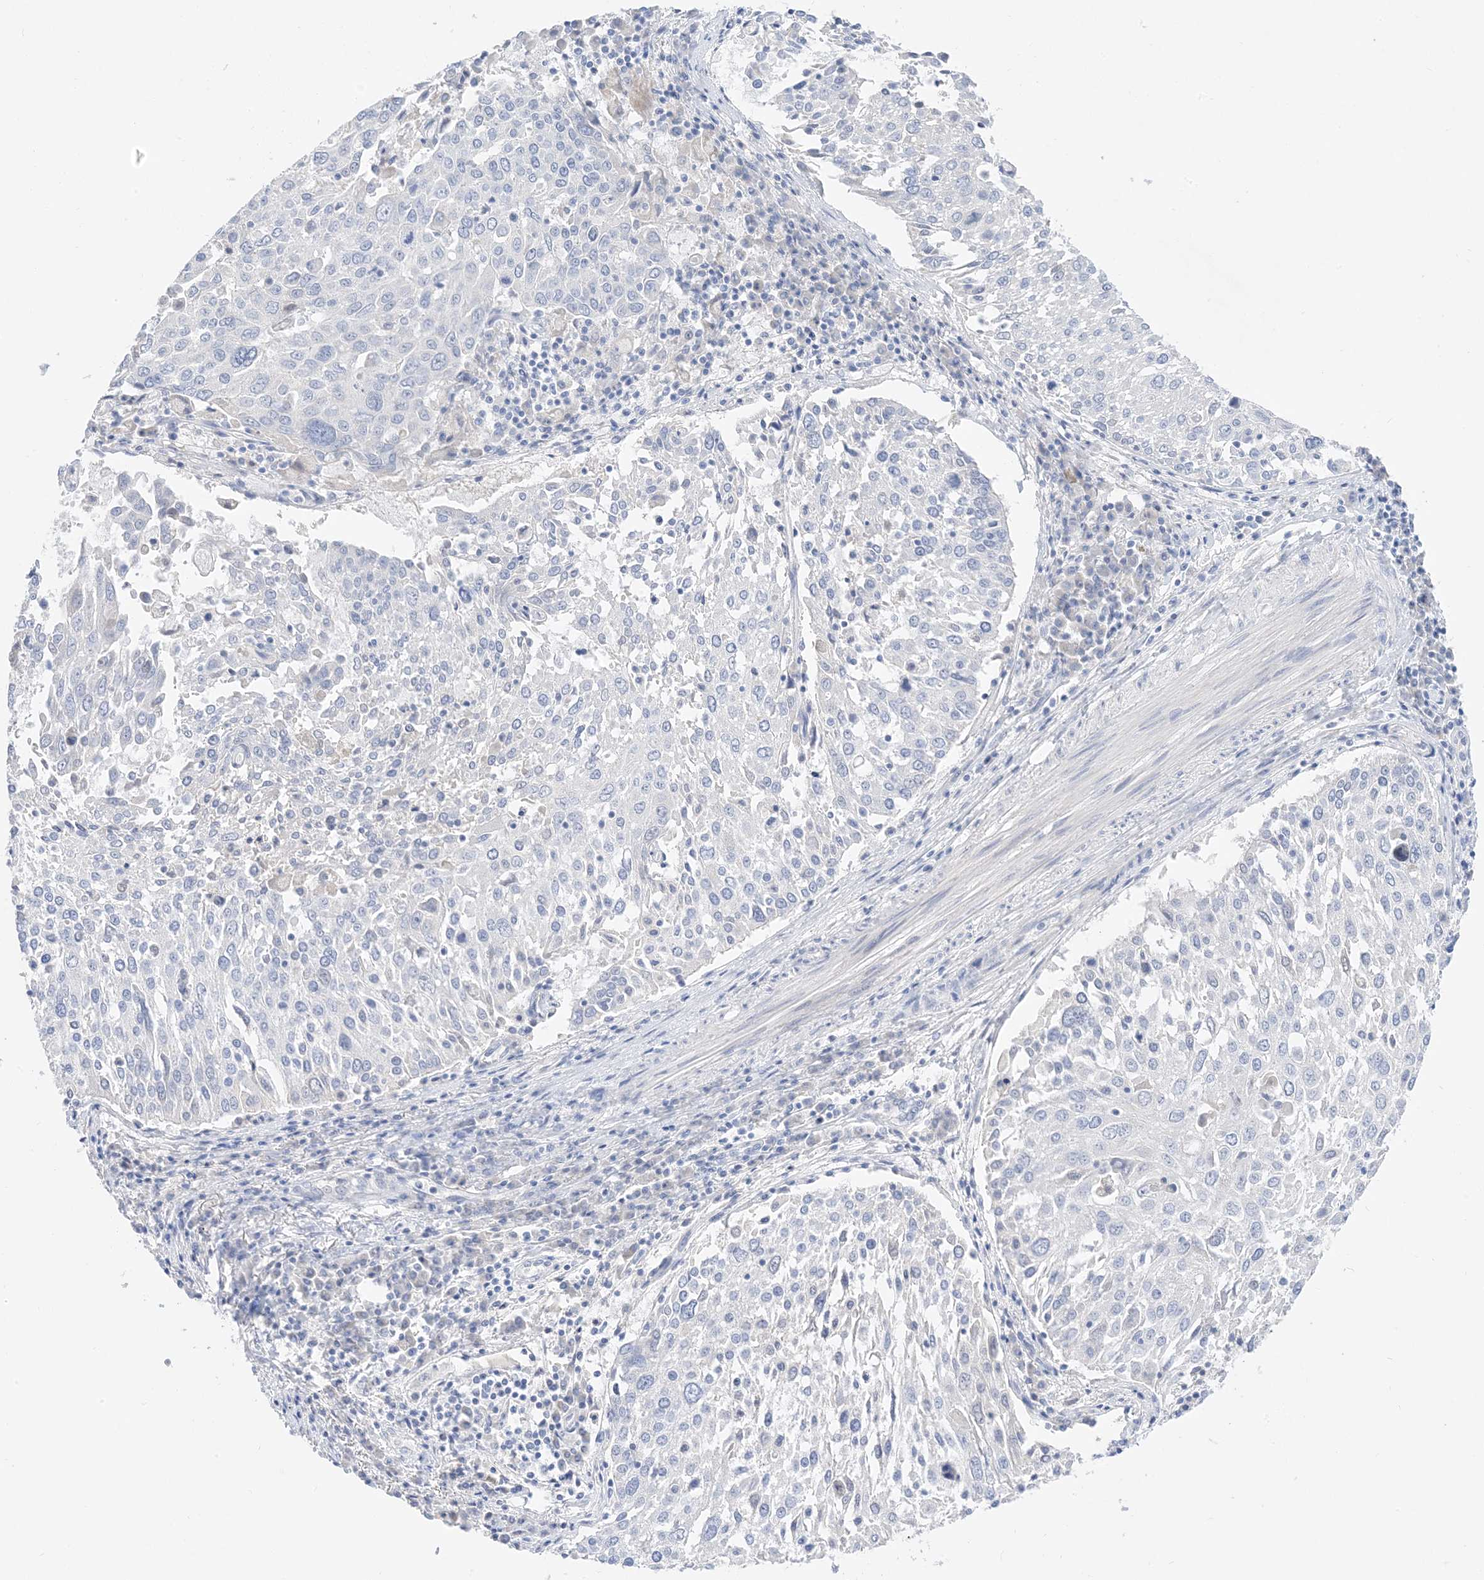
{"staining": {"intensity": "negative", "quantity": "none", "location": "none"}, "tissue": "lung cancer", "cell_type": "Tumor cells", "image_type": "cancer", "snomed": [{"axis": "morphology", "description": "Squamous cell carcinoma, NOS"}, {"axis": "topography", "description": "Lung"}], "caption": "IHC of human lung cancer (squamous cell carcinoma) reveals no staining in tumor cells. (Stains: DAB IHC with hematoxylin counter stain, Microscopy: brightfield microscopy at high magnification).", "gene": "MUC17", "patient": {"sex": "male", "age": 65}}